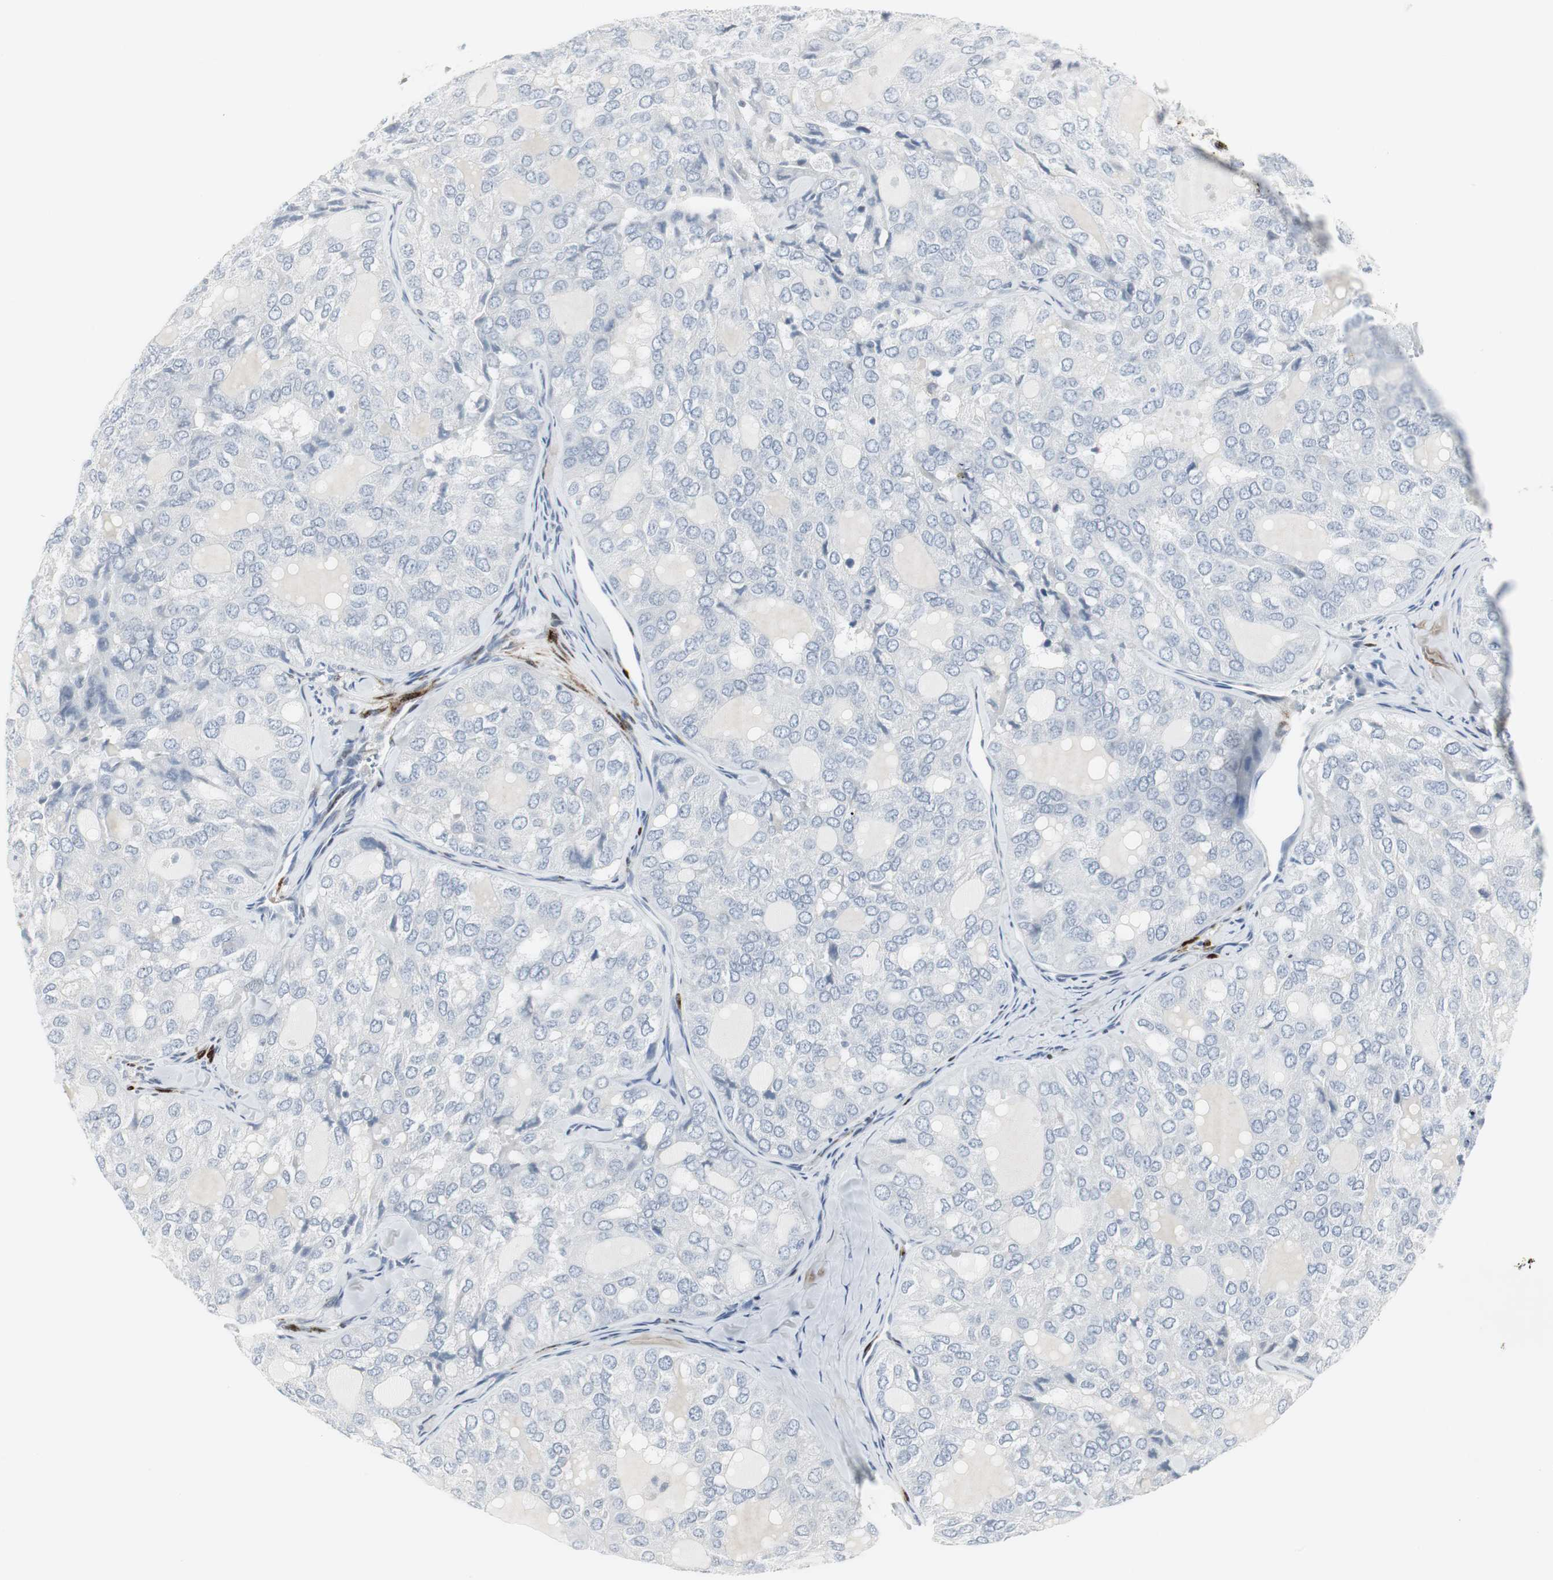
{"staining": {"intensity": "negative", "quantity": "none", "location": "none"}, "tissue": "thyroid cancer", "cell_type": "Tumor cells", "image_type": "cancer", "snomed": [{"axis": "morphology", "description": "Follicular adenoma carcinoma, NOS"}, {"axis": "topography", "description": "Thyroid gland"}], "caption": "This is a image of IHC staining of thyroid cancer, which shows no positivity in tumor cells.", "gene": "PPP1R14A", "patient": {"sex": "male", "age": 75}}